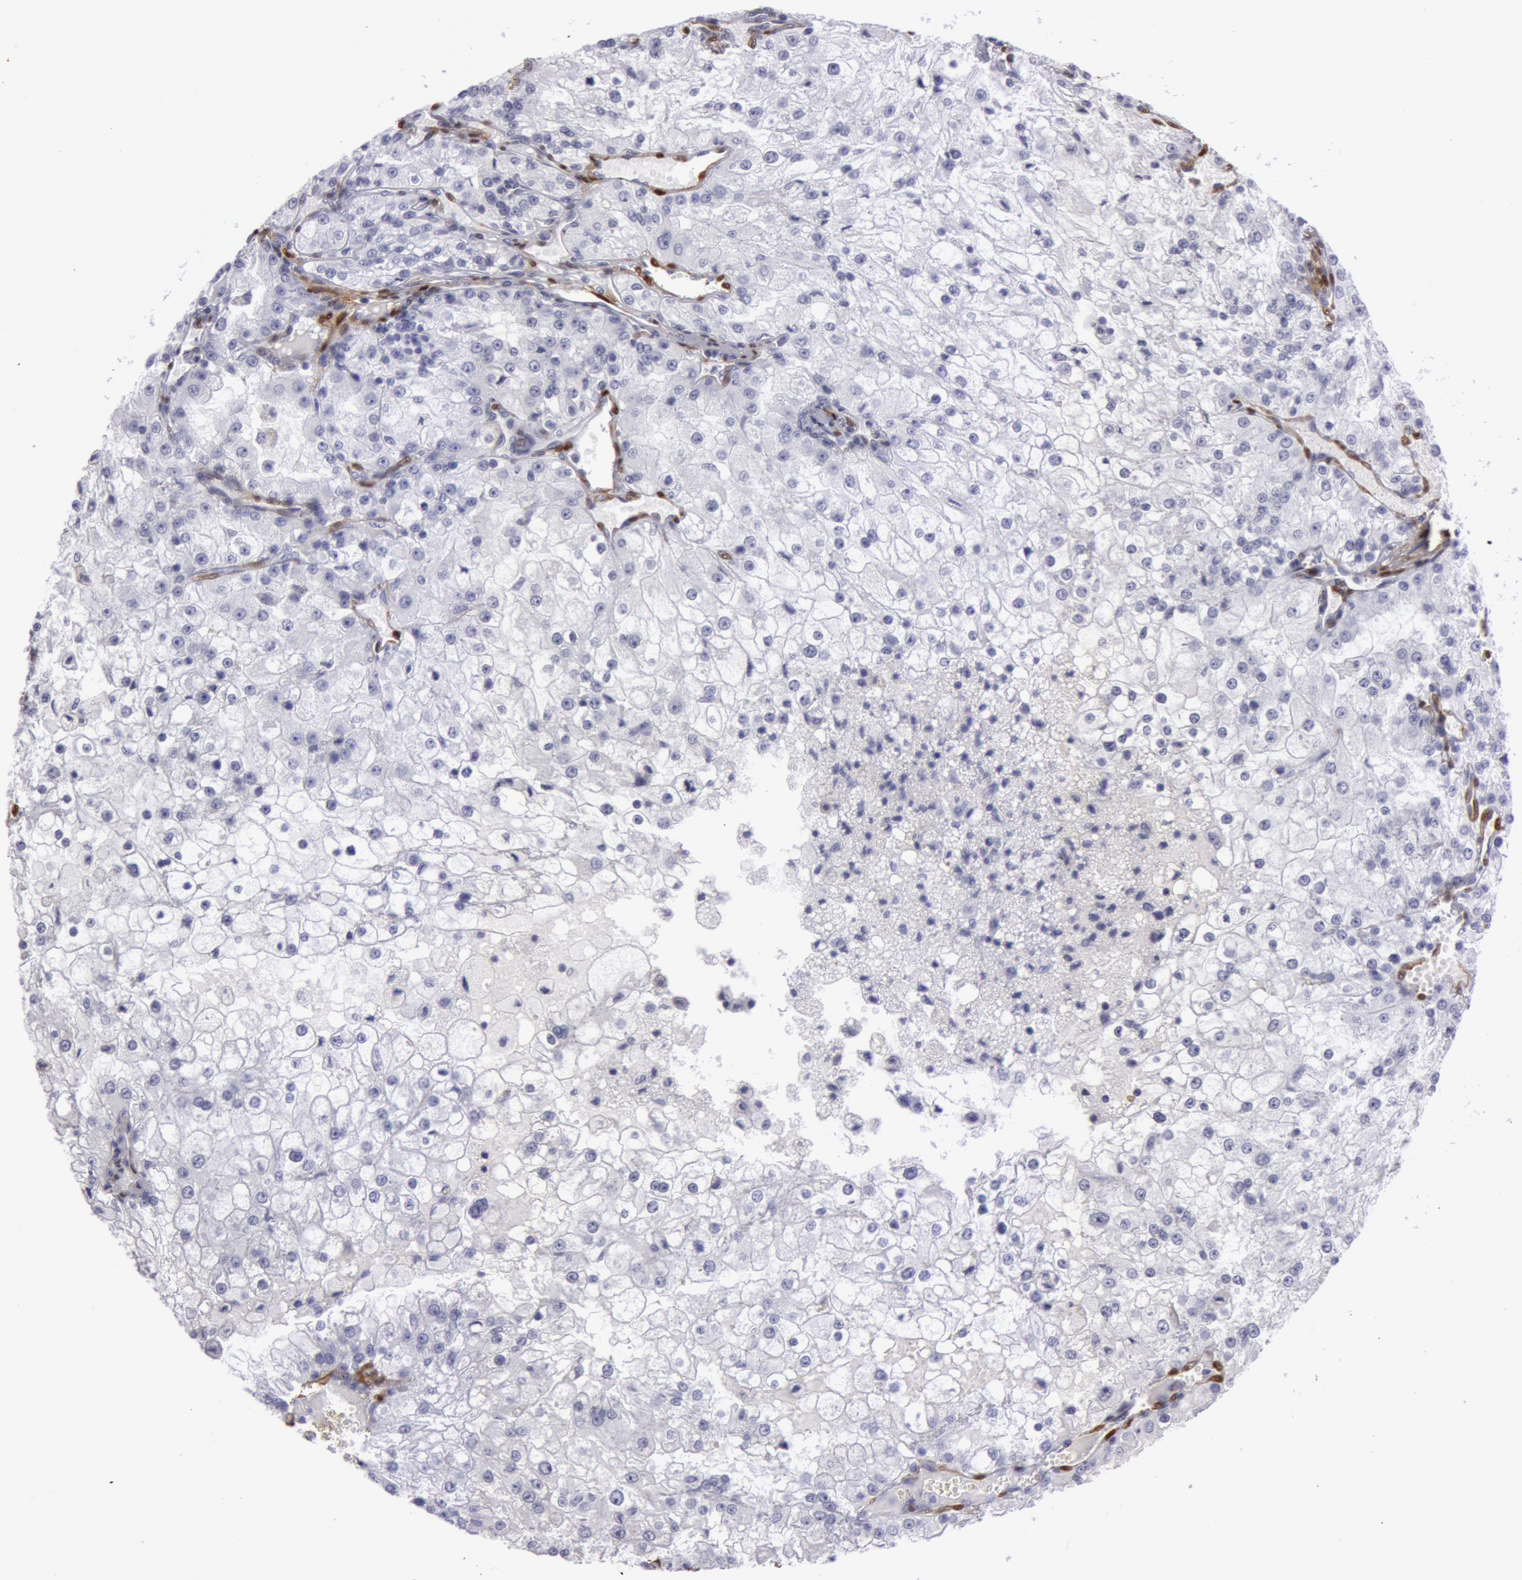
{"staining": {"intensity": "negative", "quantity": "none", "location": "none"}, "tissue": "renal cancer", "cell_type": "Tumor cells", "image_type": "cancer", "snomed": [{"axis": "morphology", "description": "Adenocarcinoma, NOS"}, {"axis": "topography", "description": "Kidney"}], "caption": "This image is of renal cancer stained with immunohistochemistry to label a protein in brown with the nuclei are counter-stained blue. There is no staining in tumor cells.", "gene": "TAGLN", "patient": {"sex": "female", "age": 74}}